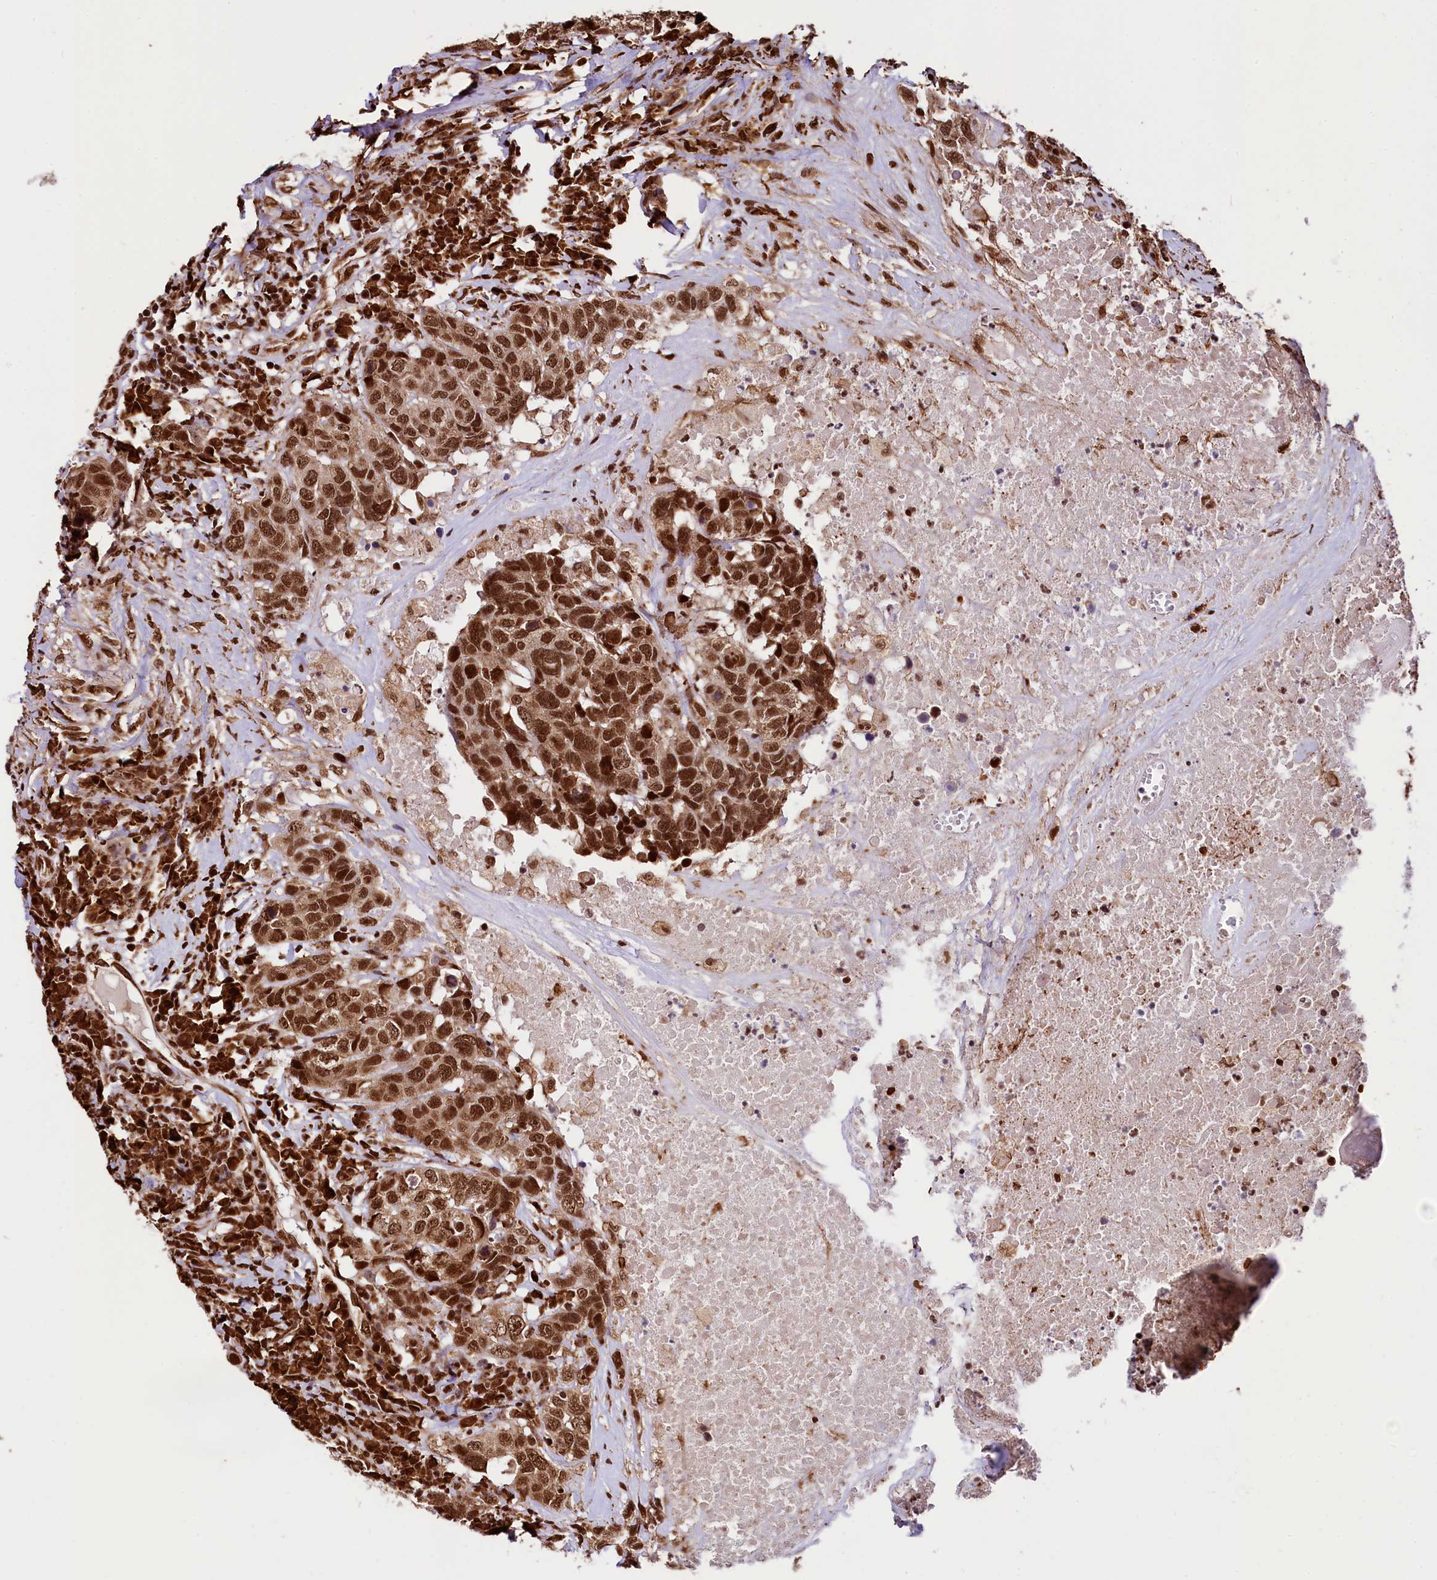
{"staining": {"intensity": "strong", "quantity": ">75%", "location": "nuclear"}, "tissue": "head and neck cancer", "cell_type": "Tumor cells", "image_type": "cancer", "snomed": [{"axis": "morphology", "description": "Squamous cell carcinoma, NOS"}, {"axis": "topography", "description": "Head-Neck"}], "caption": "DAB (3,3'-diaminobenzidine) immunohistochemical staining of human head and neck cancer demonstrates strong nuclear protein expression in about >75% of tumor cells.", "gene": "PDS5B", "patient": {"sex": "male", "age": 66}}